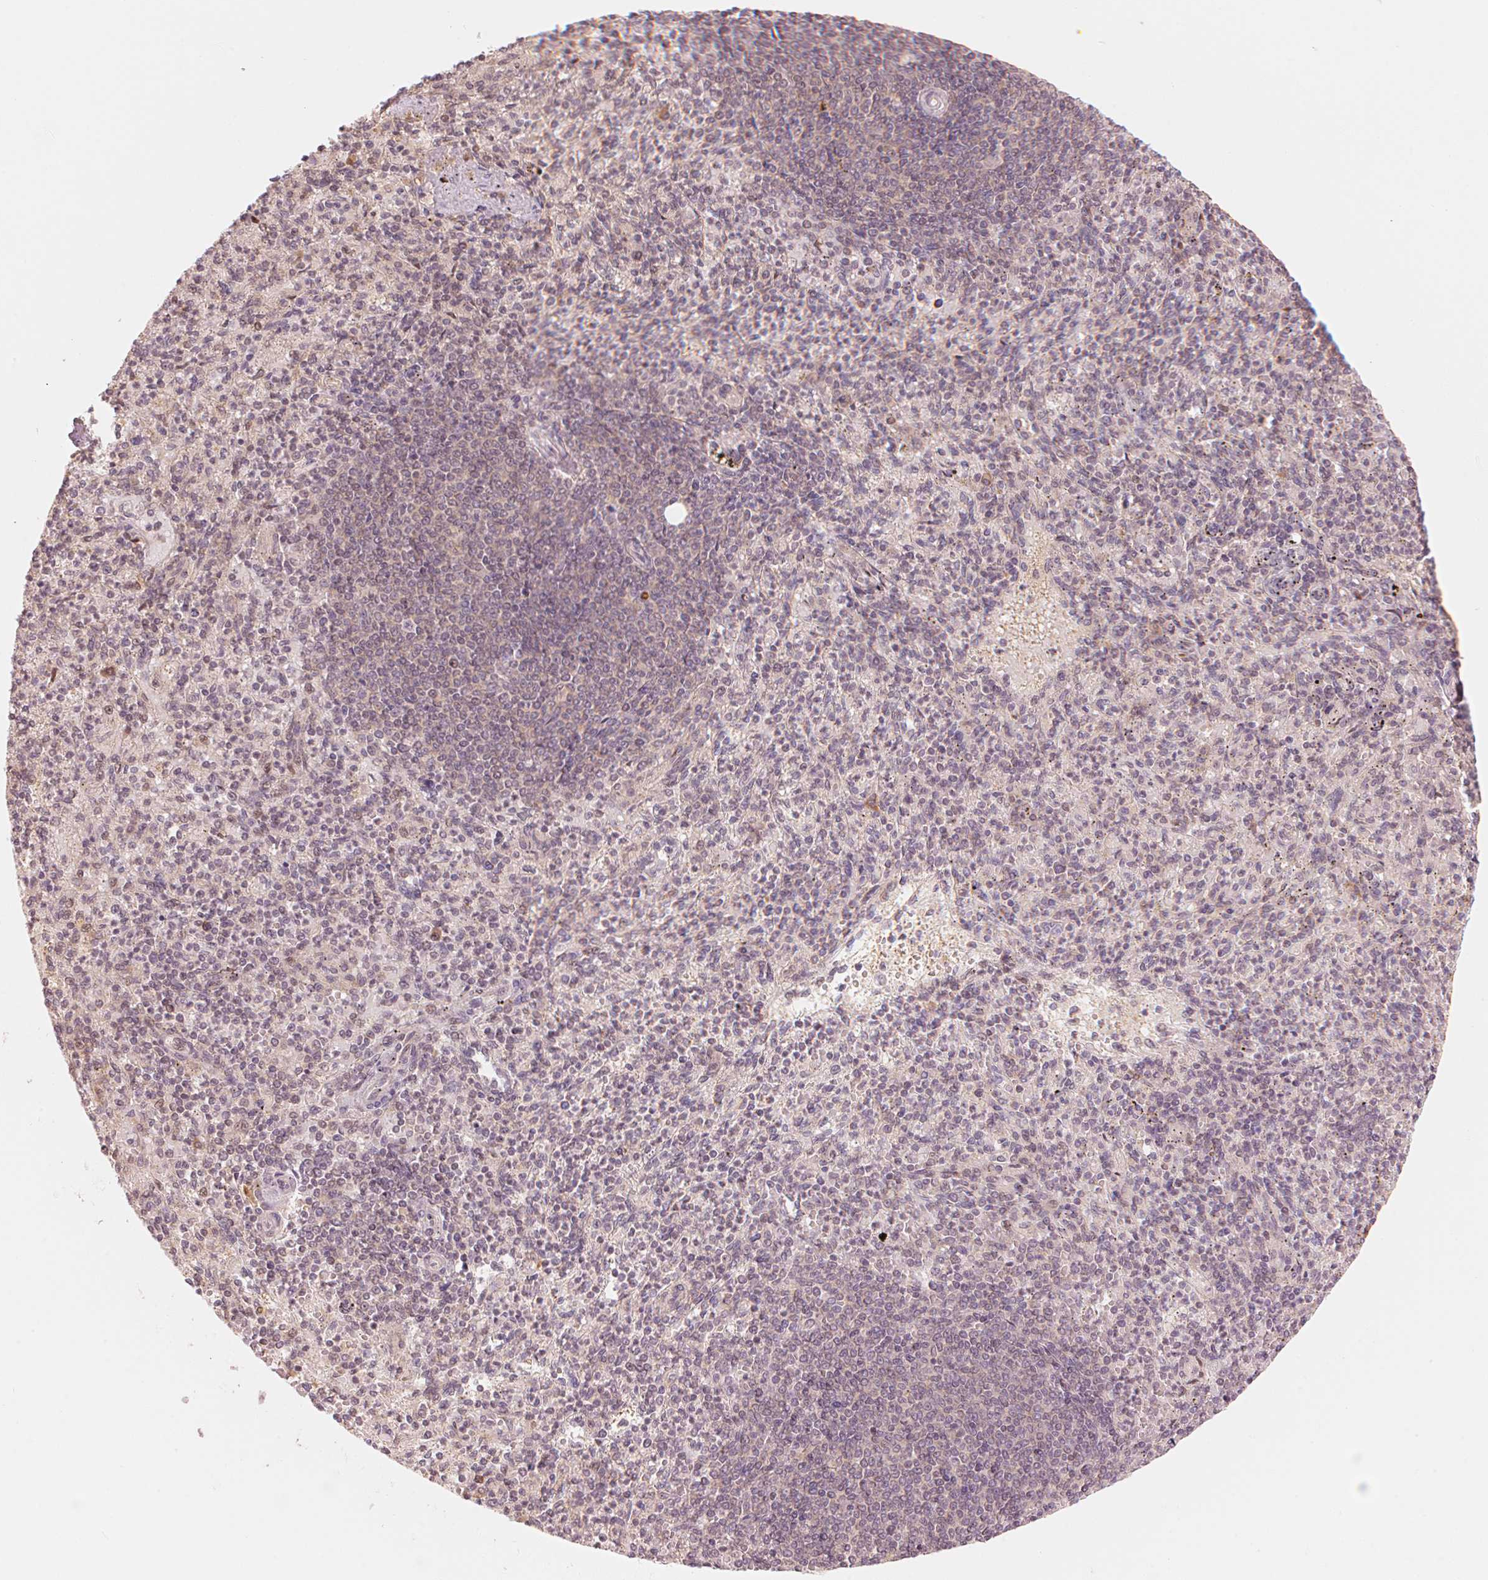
{"staining": {"intensity": "weak", "quantity": "<25%", "location": "cytoplasmic/membranous"}, "tissue": "spleen", "cell_type": "Cells in red pulp", "image_type": "normal", "snomed": [{"axis": "morphology", "description": "Normal tissue, NOS"}, {"axis": "topography", "description": "Spleen"}], "caption": "Human spleen stained for a protein using IHC reveals no expression in cells in red pulp.", "gene": "PRKN", "patient": {"sex": "female", "age": 74}}